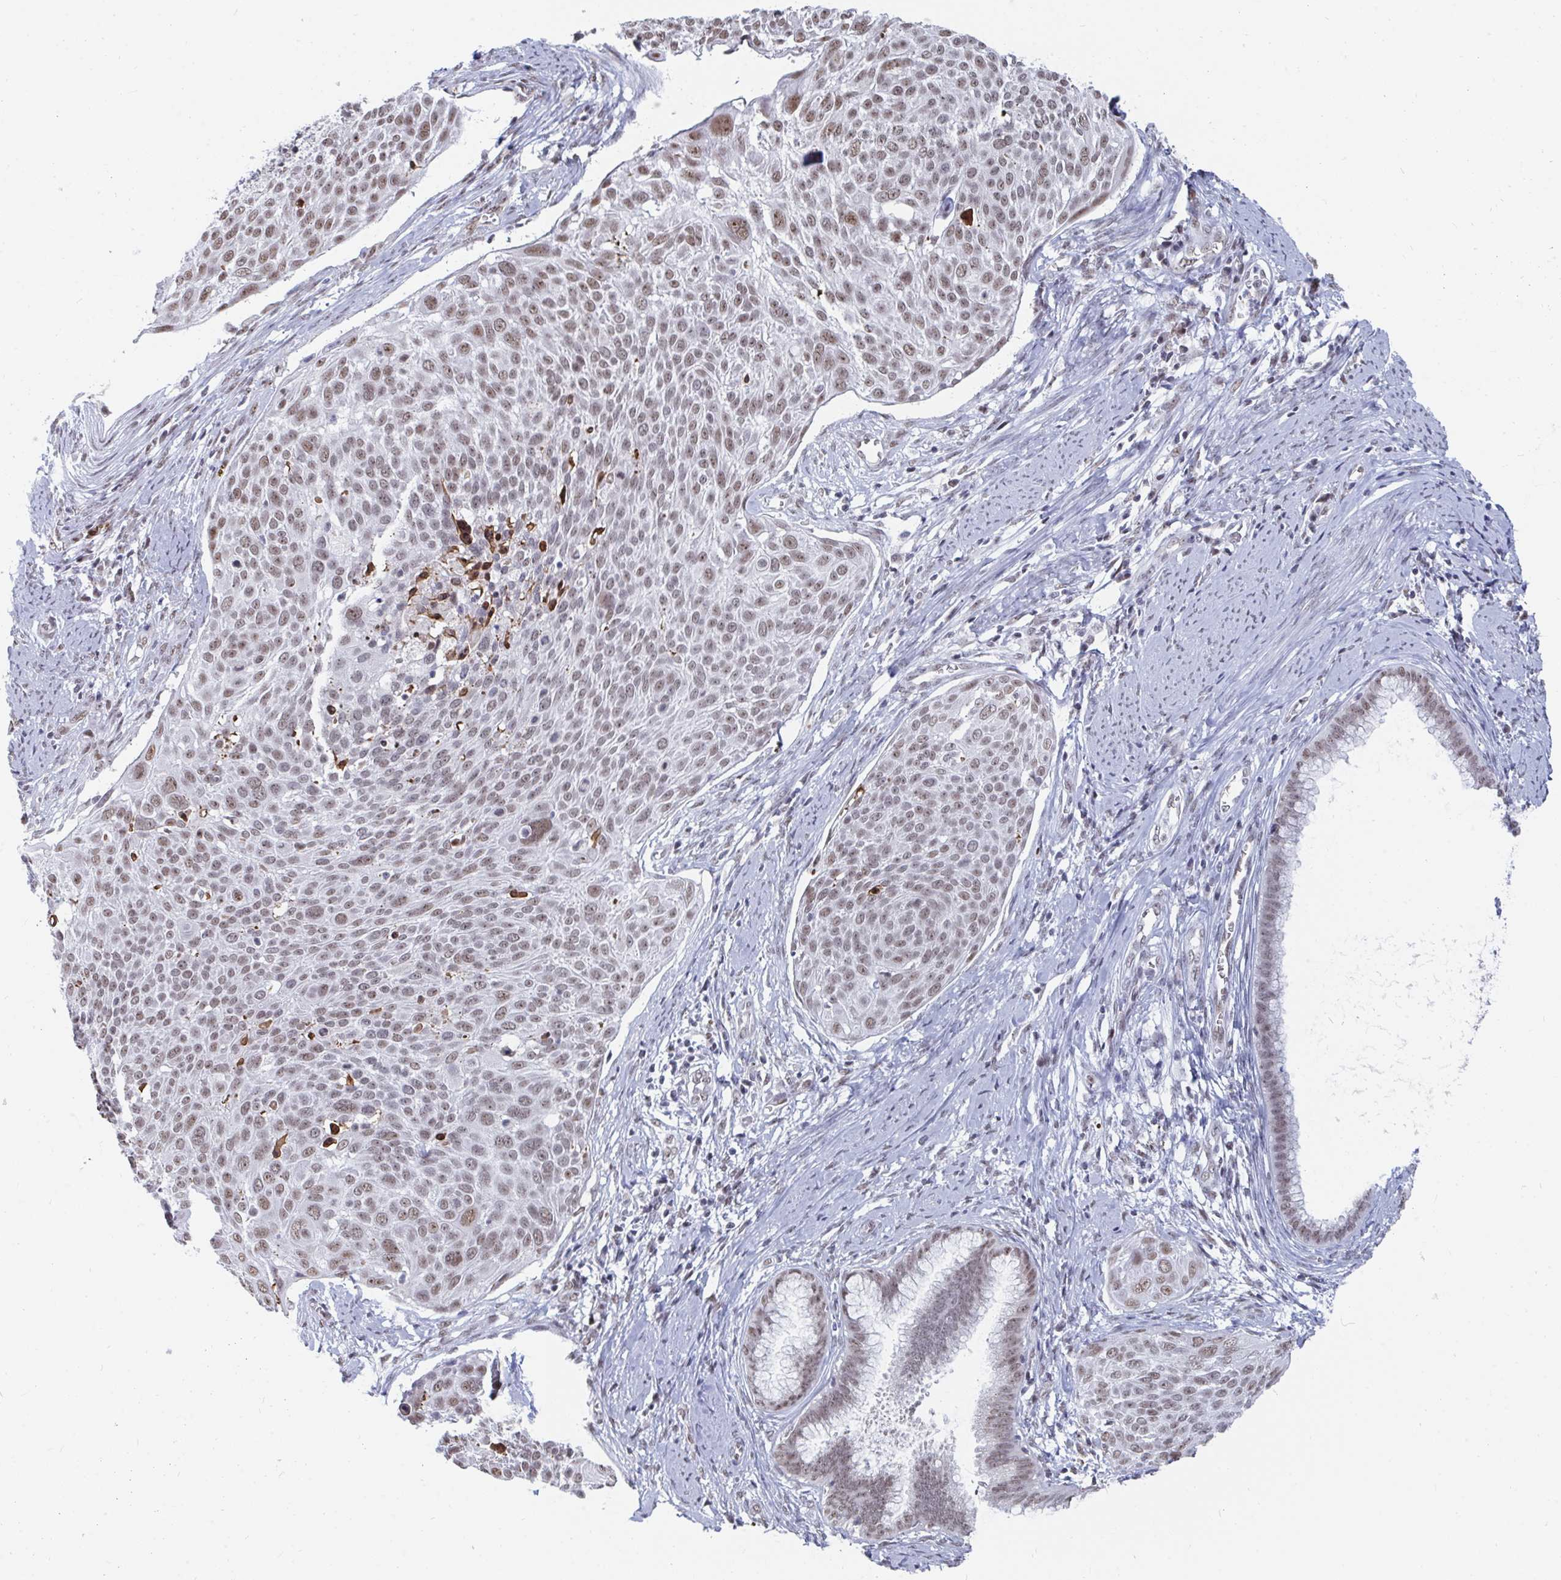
{"staining": {"intensity": "moderate", "quantity": "25%-75%", "location": "nuclear"}, "tissue": "cervical cancer", "cell_type": "Tumor cells", "image_type": "cancer", "snomed": [{"axis": "morphology", "description": "Squamous cell carcinoma, NOS"}, {"axis": "topography", "description": "Cervix"}], "caption": "This histopathology image exhibits immunohistochemistry staining of squamous cell carcinoma (cervical), with medium moderate nuclear positivity in approximately 25%-75% of tumor cells.", "gene": "TRIP12", "patient": {"sex": "female", "age": 39}}